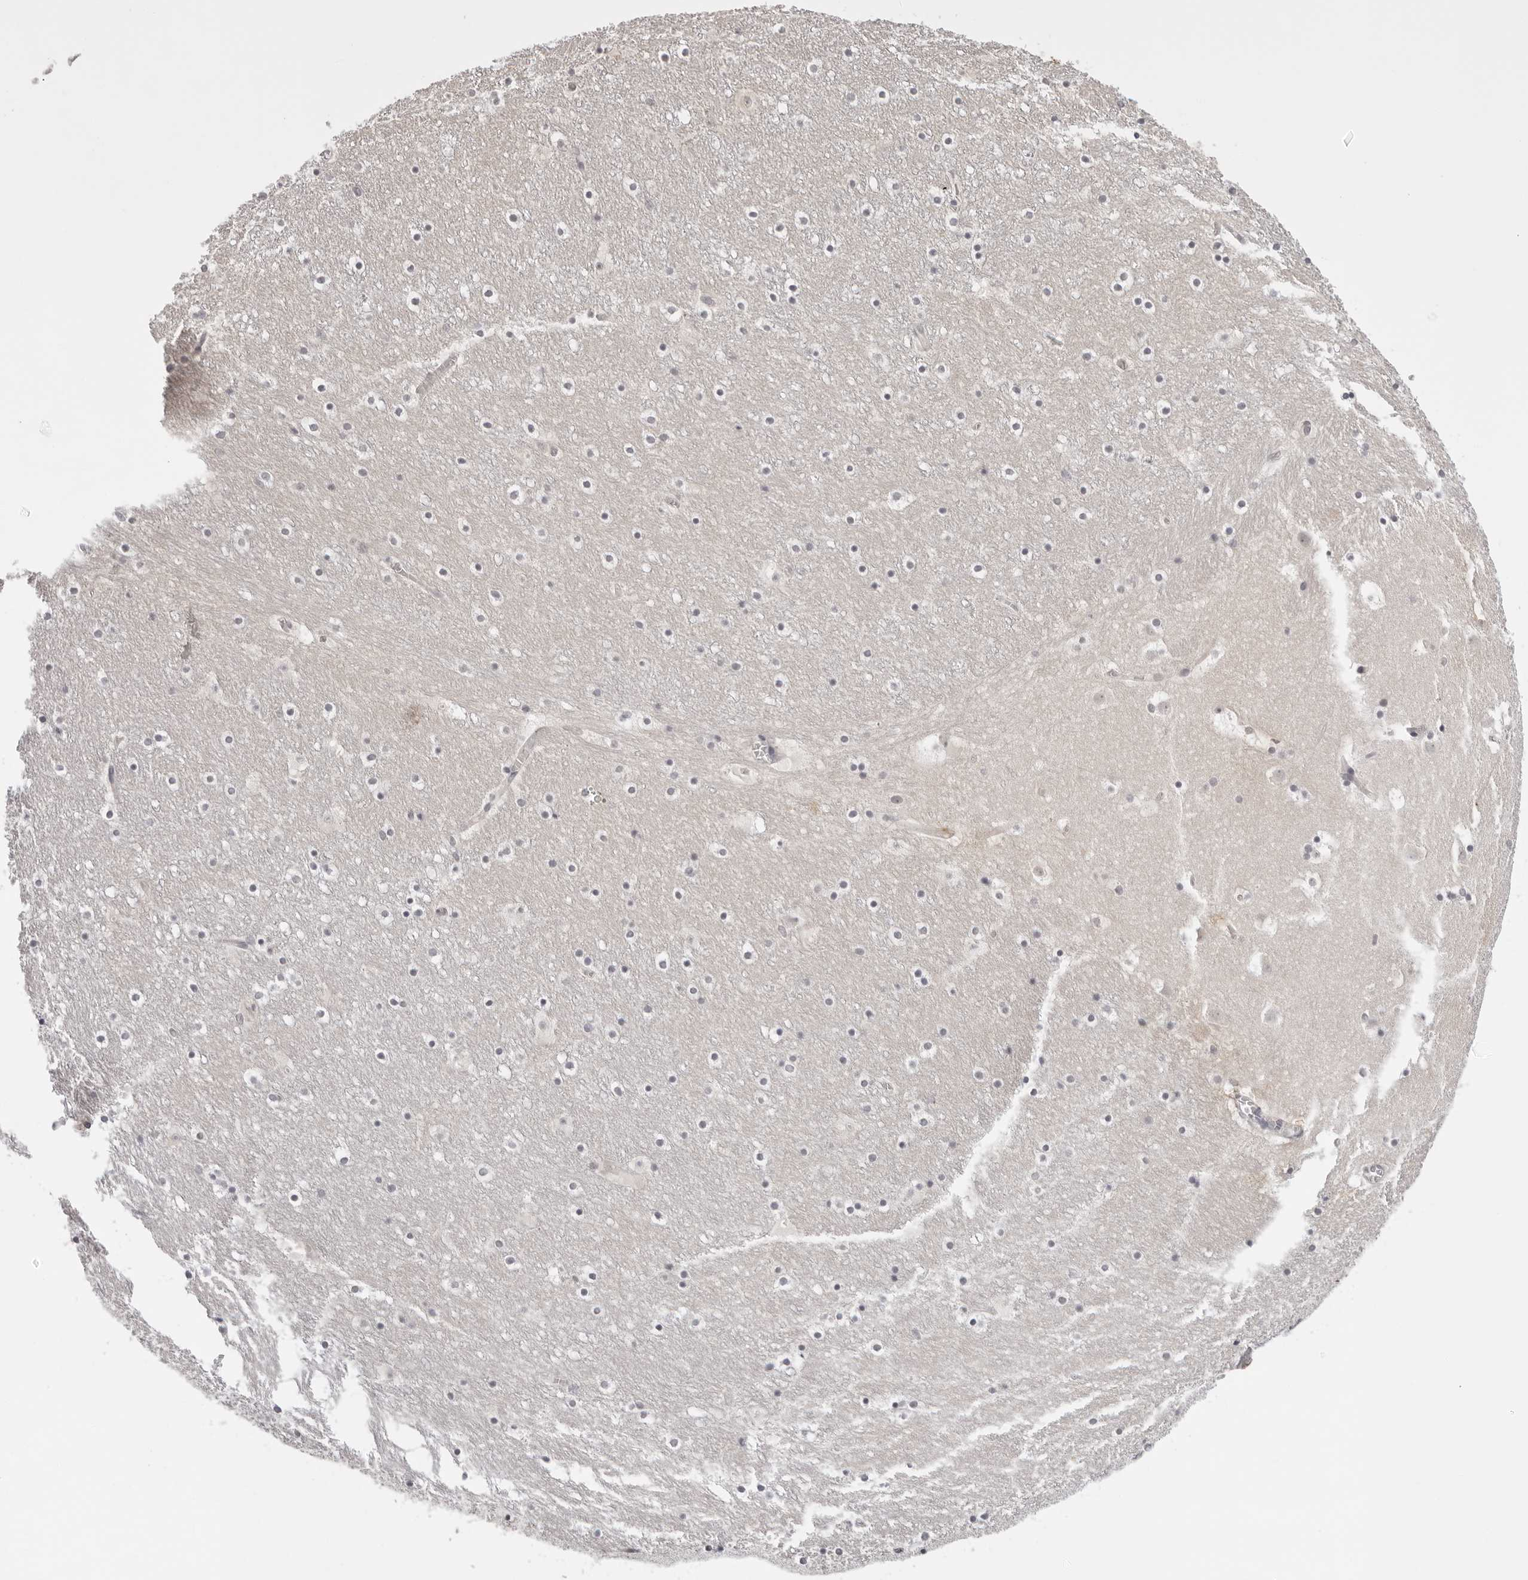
{"staining": {"intensity": "weak", "quantity": "<25%", "location": "cytoplasmic/membranous,nuclear"}, "tissue": "caudate", "cell_type": "Glial cells", "image_type": "normal", "snomed": [{"axis": "morphology", "description": "Normal tissue, NOS"}, {"axis": "topography", "description": "Lateral ventricle wall"}], "caption": "Immunohistochemical staining of normal human caudate shows no significant expression in glial cells. (DAB immunohistochemistry, high magnification).", "gene": "PRUNE1", "patient": {"sex": "male", "age": 45}}